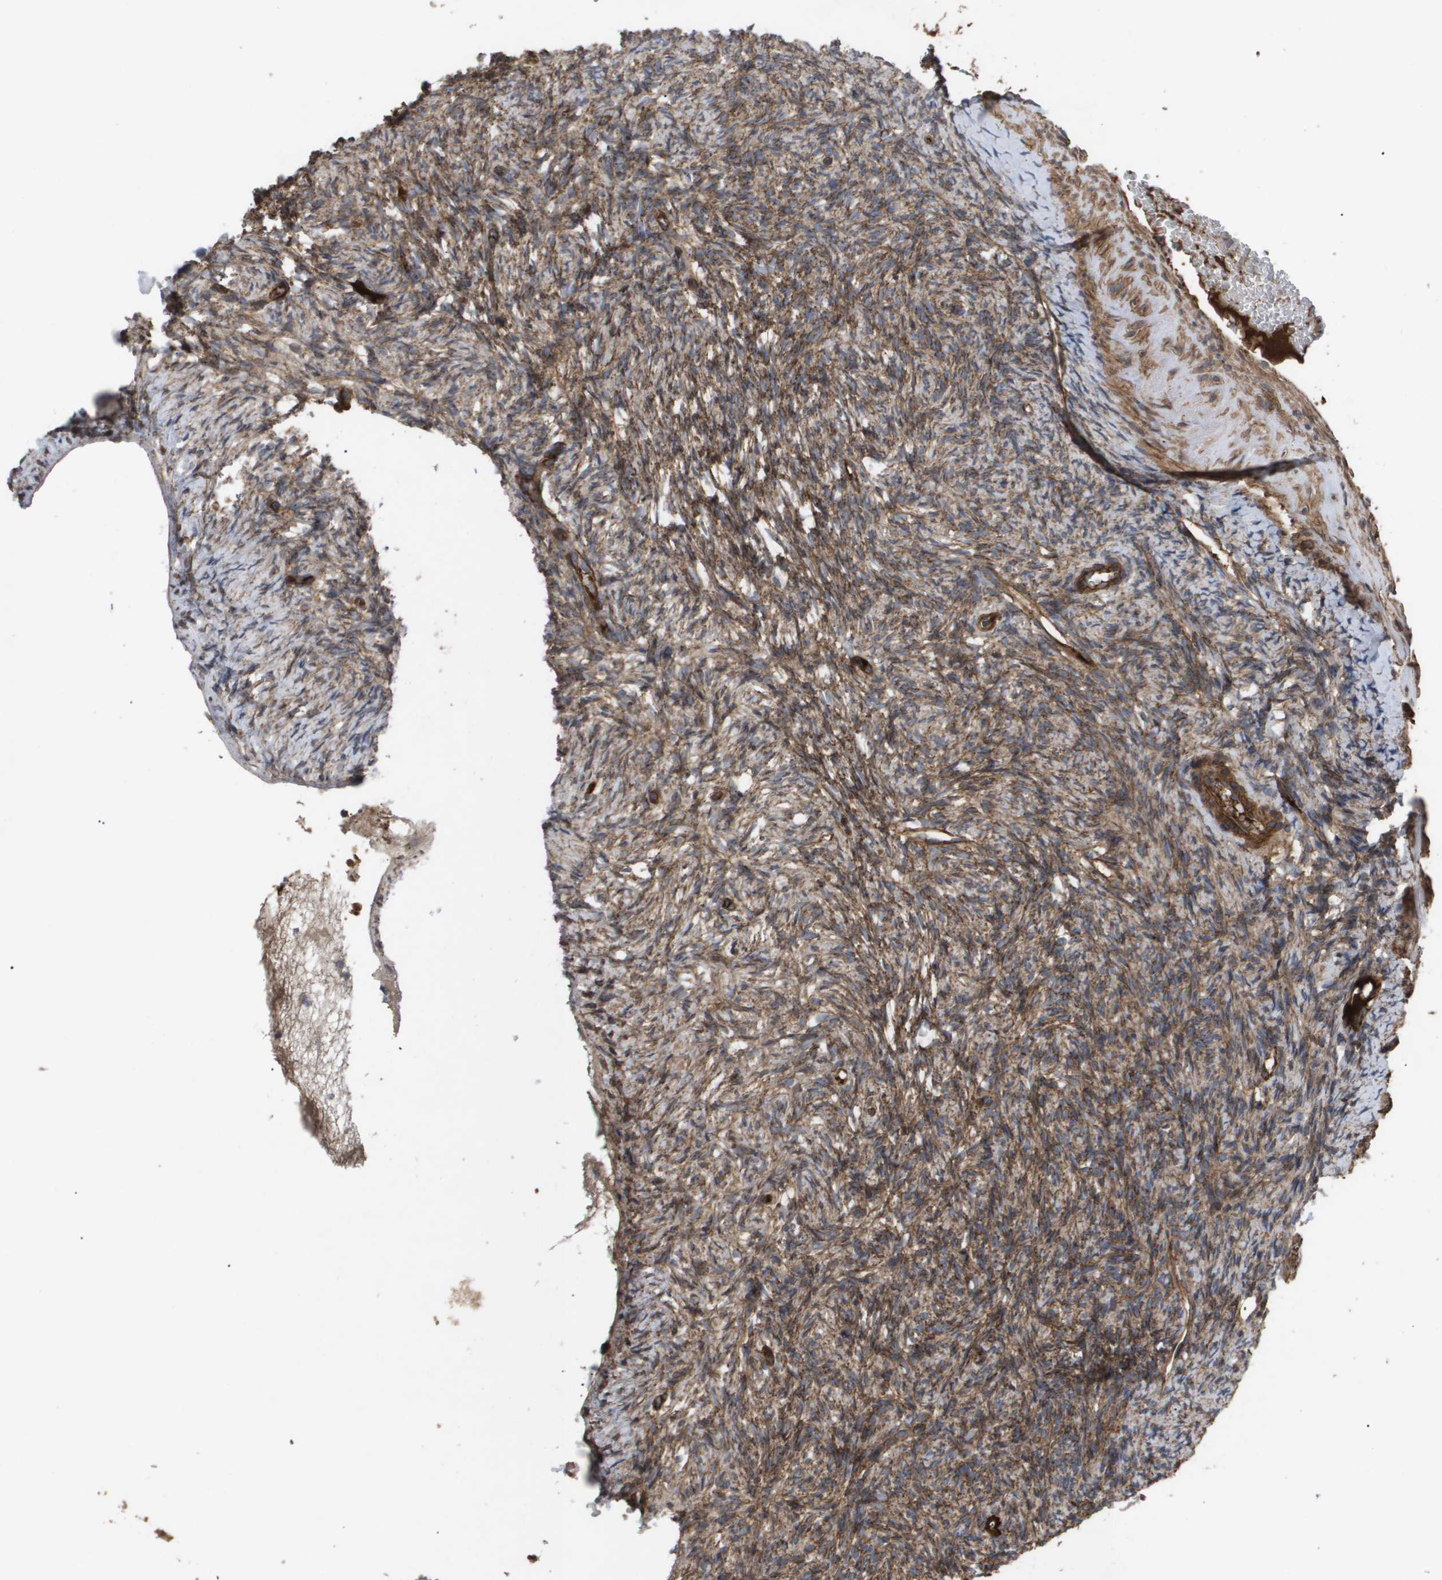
{"staining": {"intensity": "moderate", "quantity": ">75%", "location": "cytoplasmic/membranous"}, "tissue": "ovary", "cell_type": "Ovarian stroma cells", "image_type": "normal", "snomed": [{"axis": "morphology", "description": "Normal tissue, NOS"}, {"axis": "topography", "description": "Ovary"}], "caption": "About >75% of ovarian stroma cells in normal human ovary show moderate cytoplasmic/membranous protein positivity as visualized by brown immunohistochemical staining.", "gene": "TNS1", "patient": {"sex": "female", "age": 33}}